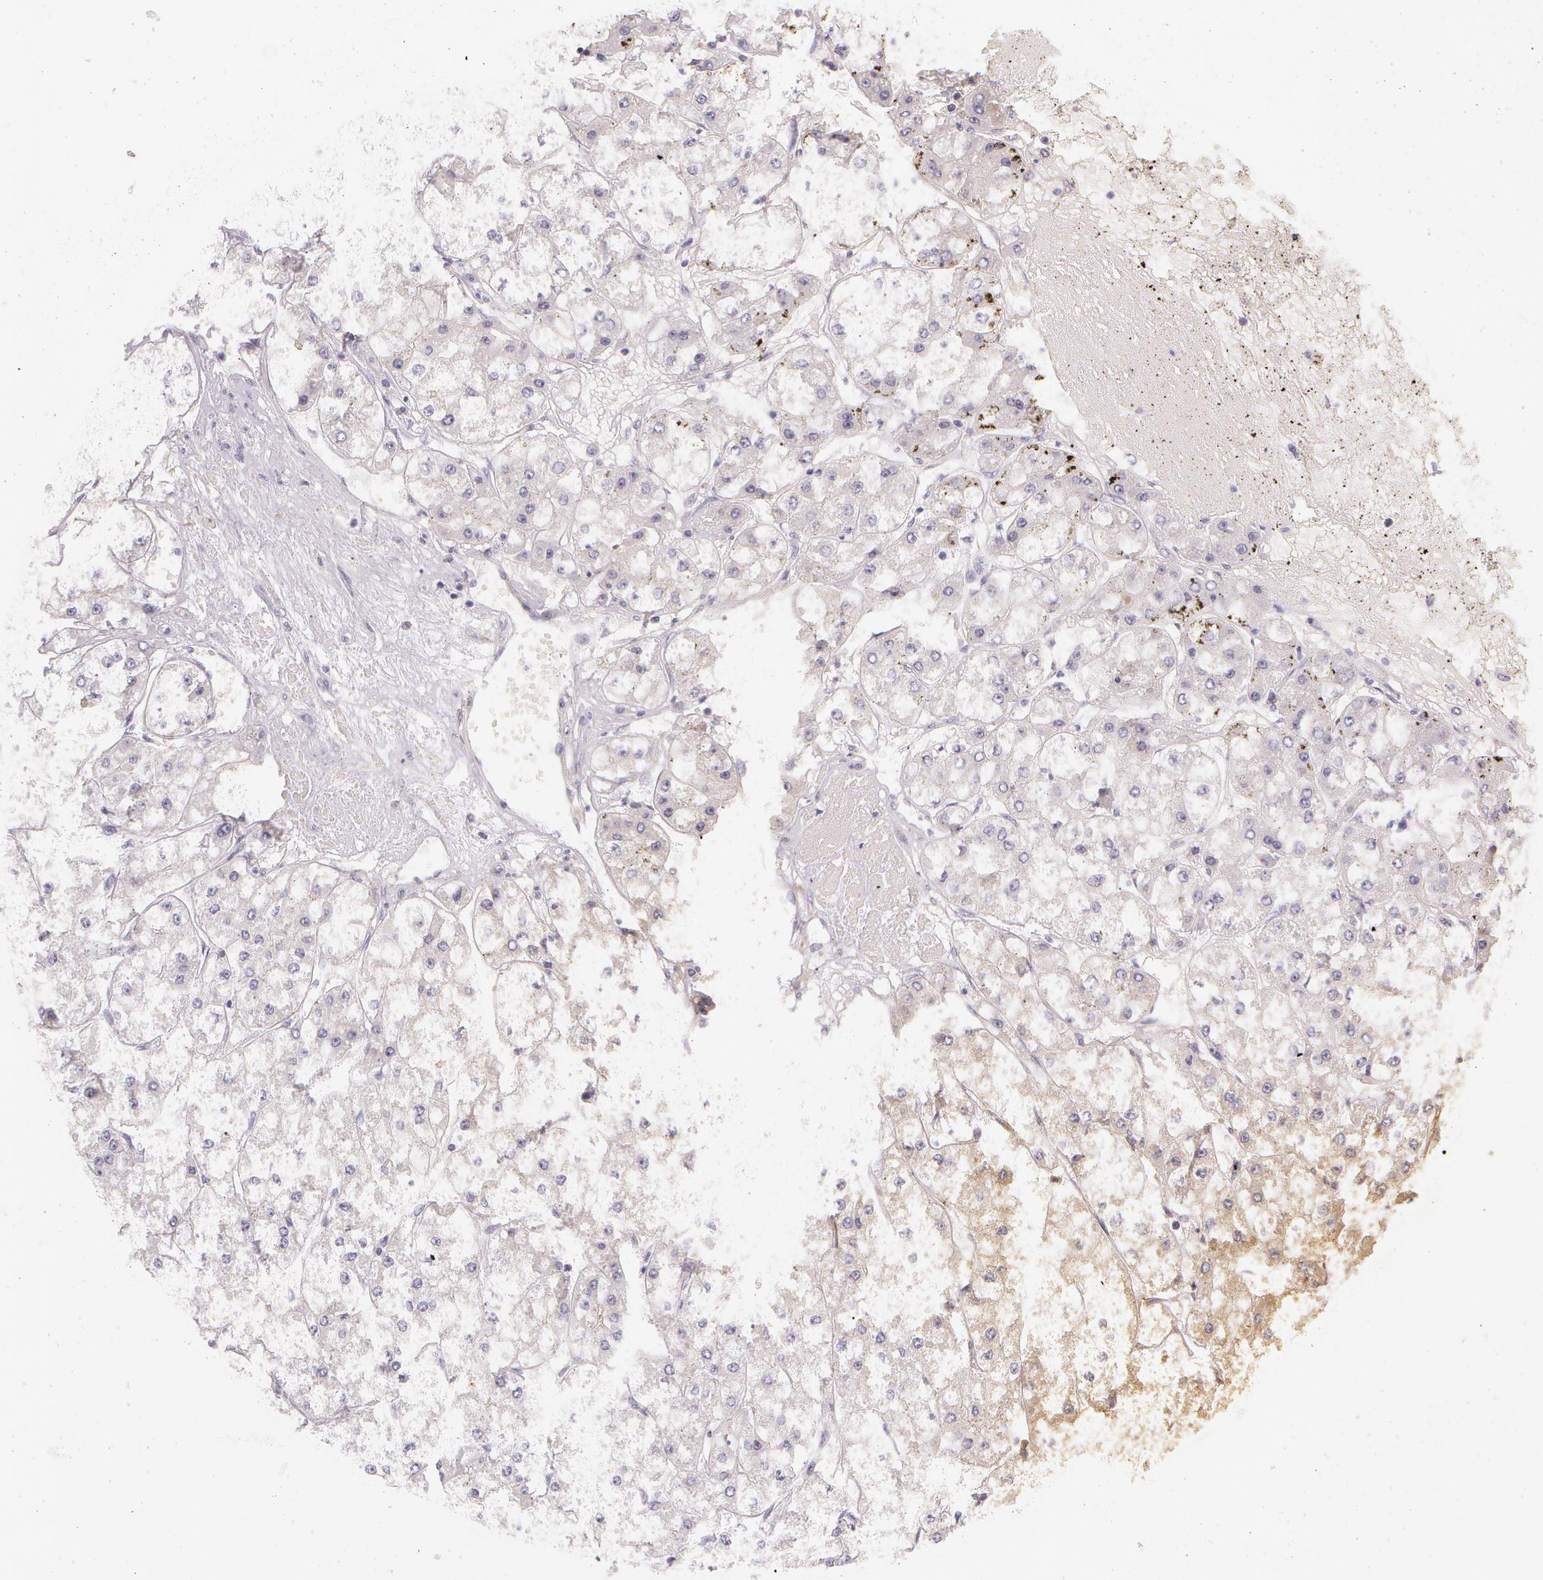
{"staining": {"intensity": "weak", "quantity": ">75%", "location": "cytoplasmic/membranous"}, "tissue": "liver cancer", "cell_type": "Tumor cells", "image_type": "cancer", "snomed": [{"axis": "morphology", "description": "Carcinoma, Hepatocellular, NOS"}, {"axis": "topography", "description": "Liver"}], "caption": "Liver cancer stained with a protein marker reveals weak staining in tumor cells.", "gene": "ASCC2", "patient": {"sex": "female", "age": 52}}